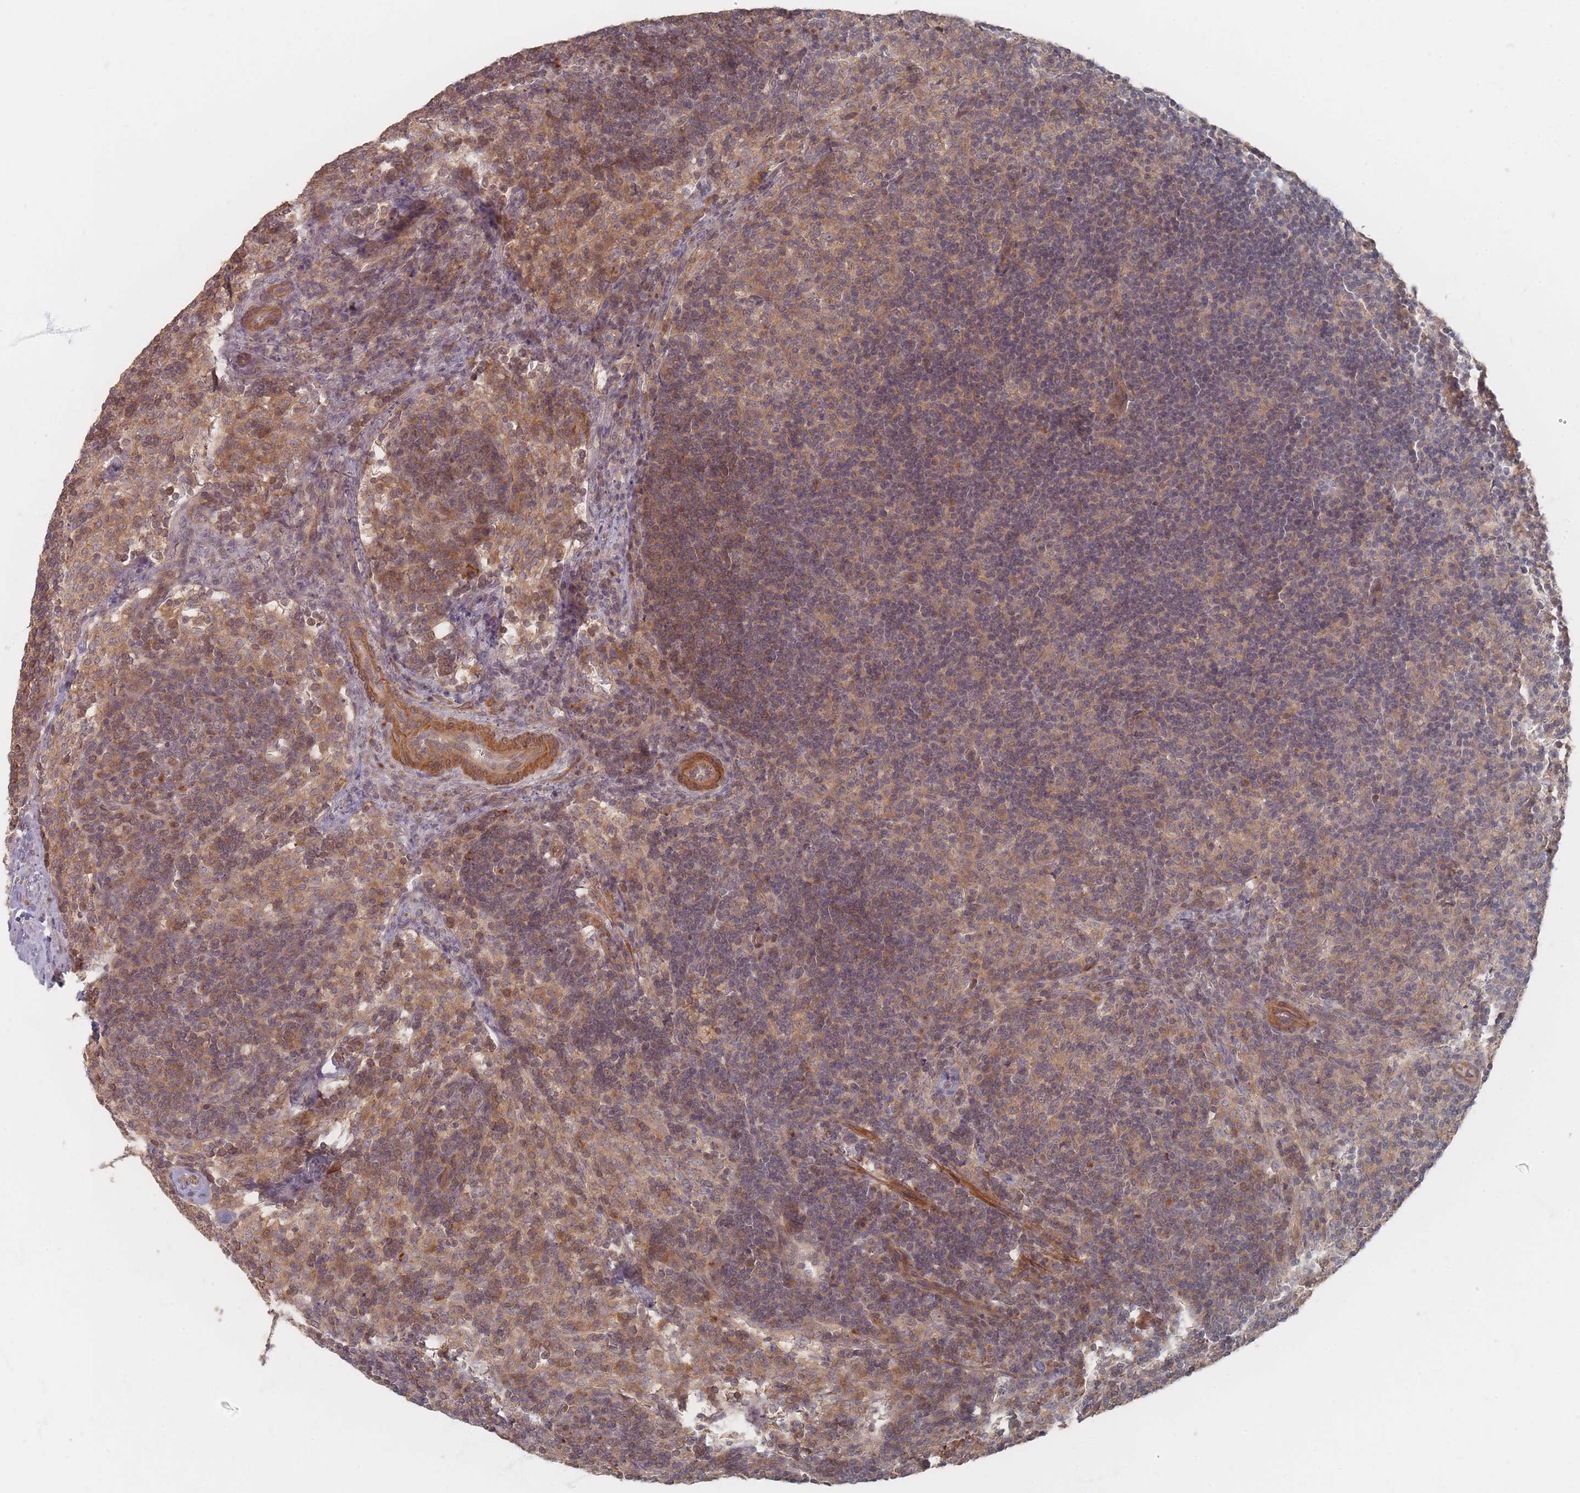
{"staining": {"intensity": "negative", "quantity": "none", "location": "none"}, "tissue": "lymph node", "cell_type": "Germinal center cells", "image_type": "normal", "snomed": [{"axis": "morphology", "description": "Normal tissue, NOS"}, {"axis": "topography", "description": "Lymph node"}], "caption": "Immunohistochemistry (IHC) of normal lymph node demonstrates no staining in germinal center cells. (Stains: DAB immunohistochemistry with hematoxylin counter stain, Microscopy: brightfield microscopy at high magnification).", "gene": "GLE1", "patient": {"sex": "female", "age": 30}}